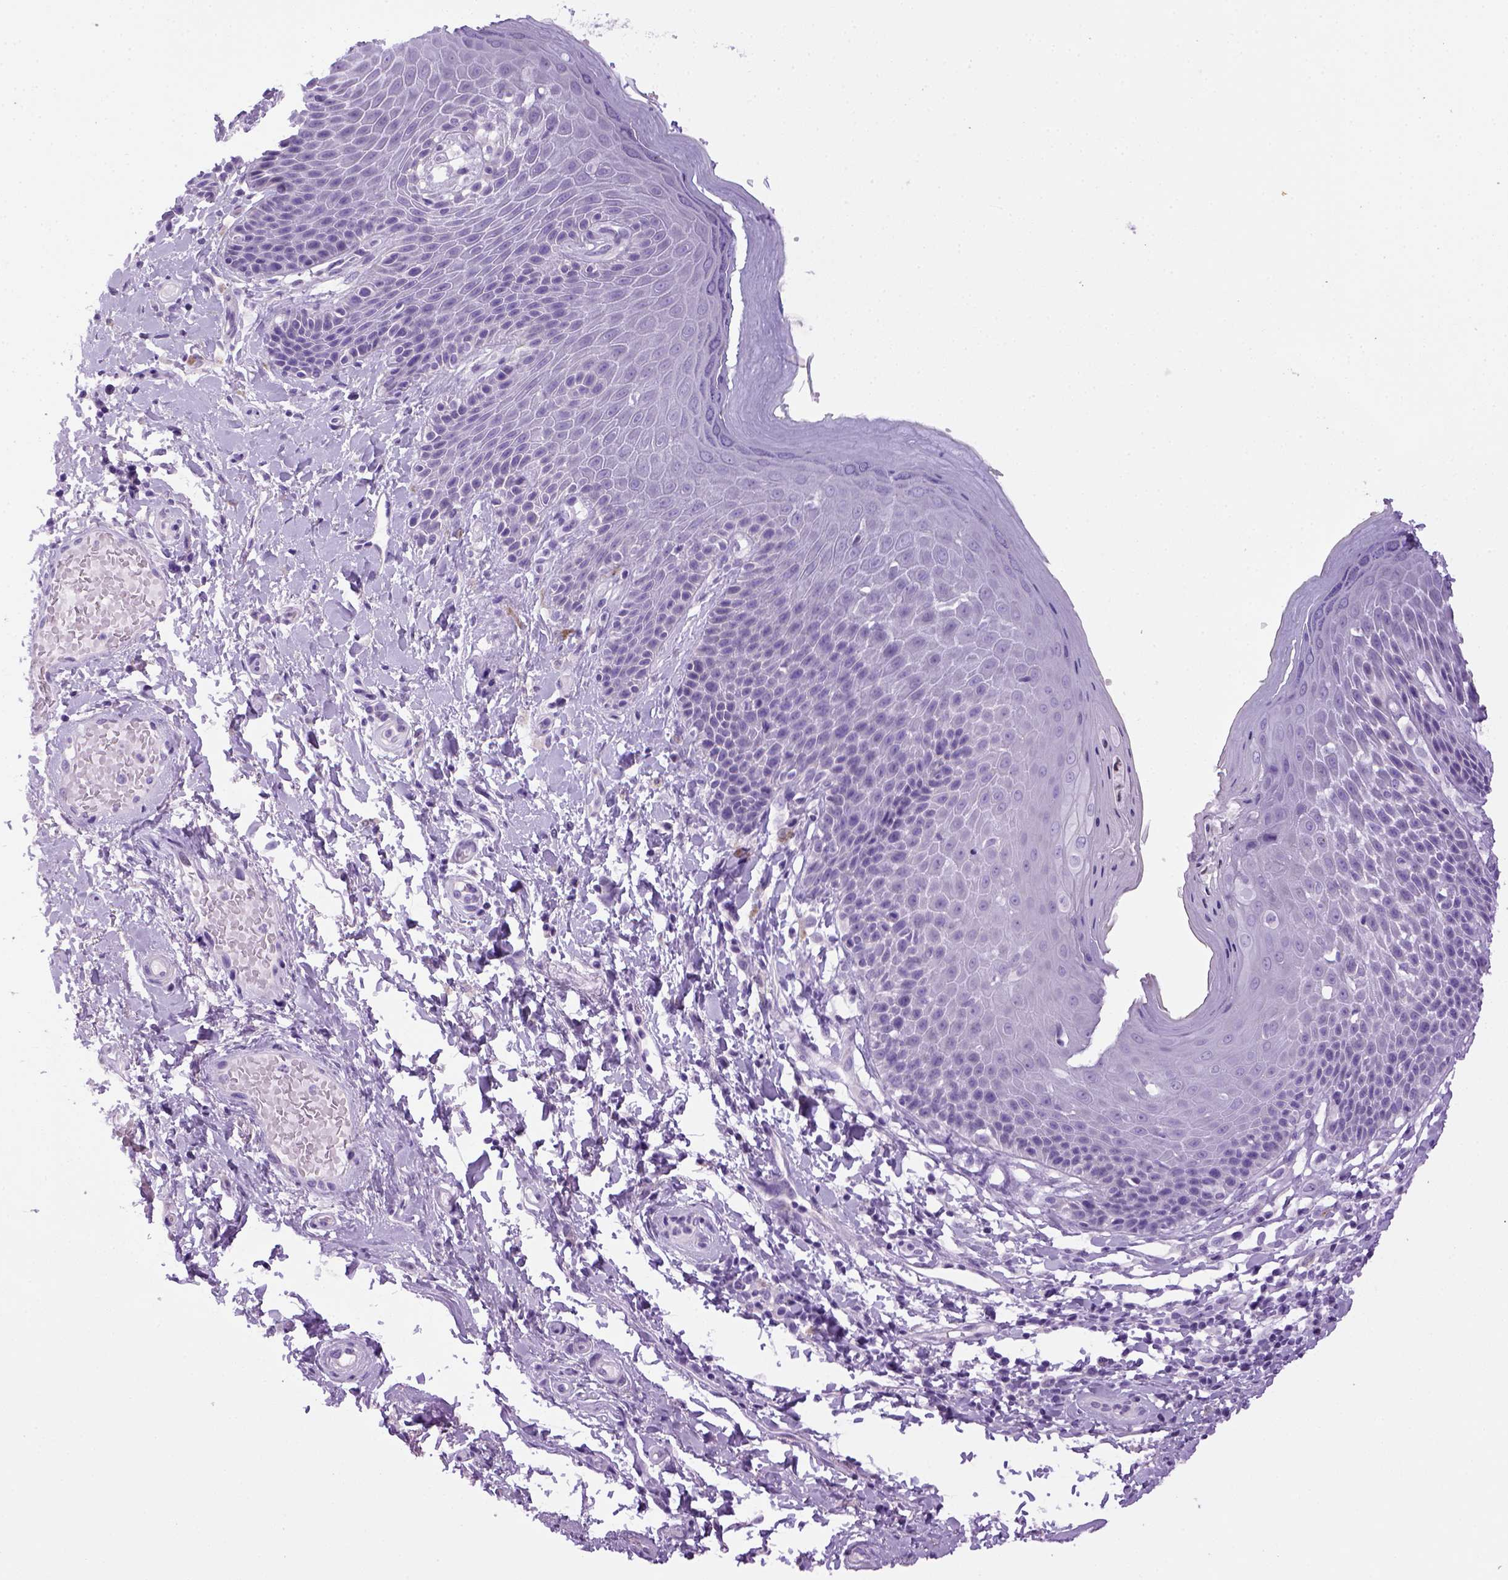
{"staining": {"intensity": "negative", "quantity": "none", "location": "none"}, "tissue": "skin", "cell_type": "Epidermal cells", "image_type": "normal", "snomed": [{"axis": "morphology", "description": "Normal tissue, NOS"}, {"axis": "topography", "description": "Anal"}, {"axis": "topography", "description": "Peripheral nerve tissue"}], "caption": "Immunohistochemistry of benign skin reveals no staining in epidermal cells. The staining was performed using DAB (3,3'-diaminobenzidine) to visualize the protein expression in brown, while the nuclei were stained in blue with hematoxylin (Magnification: 20x).", "gene": "SGCG", "patient": {"sex": "male", "age": 51}}